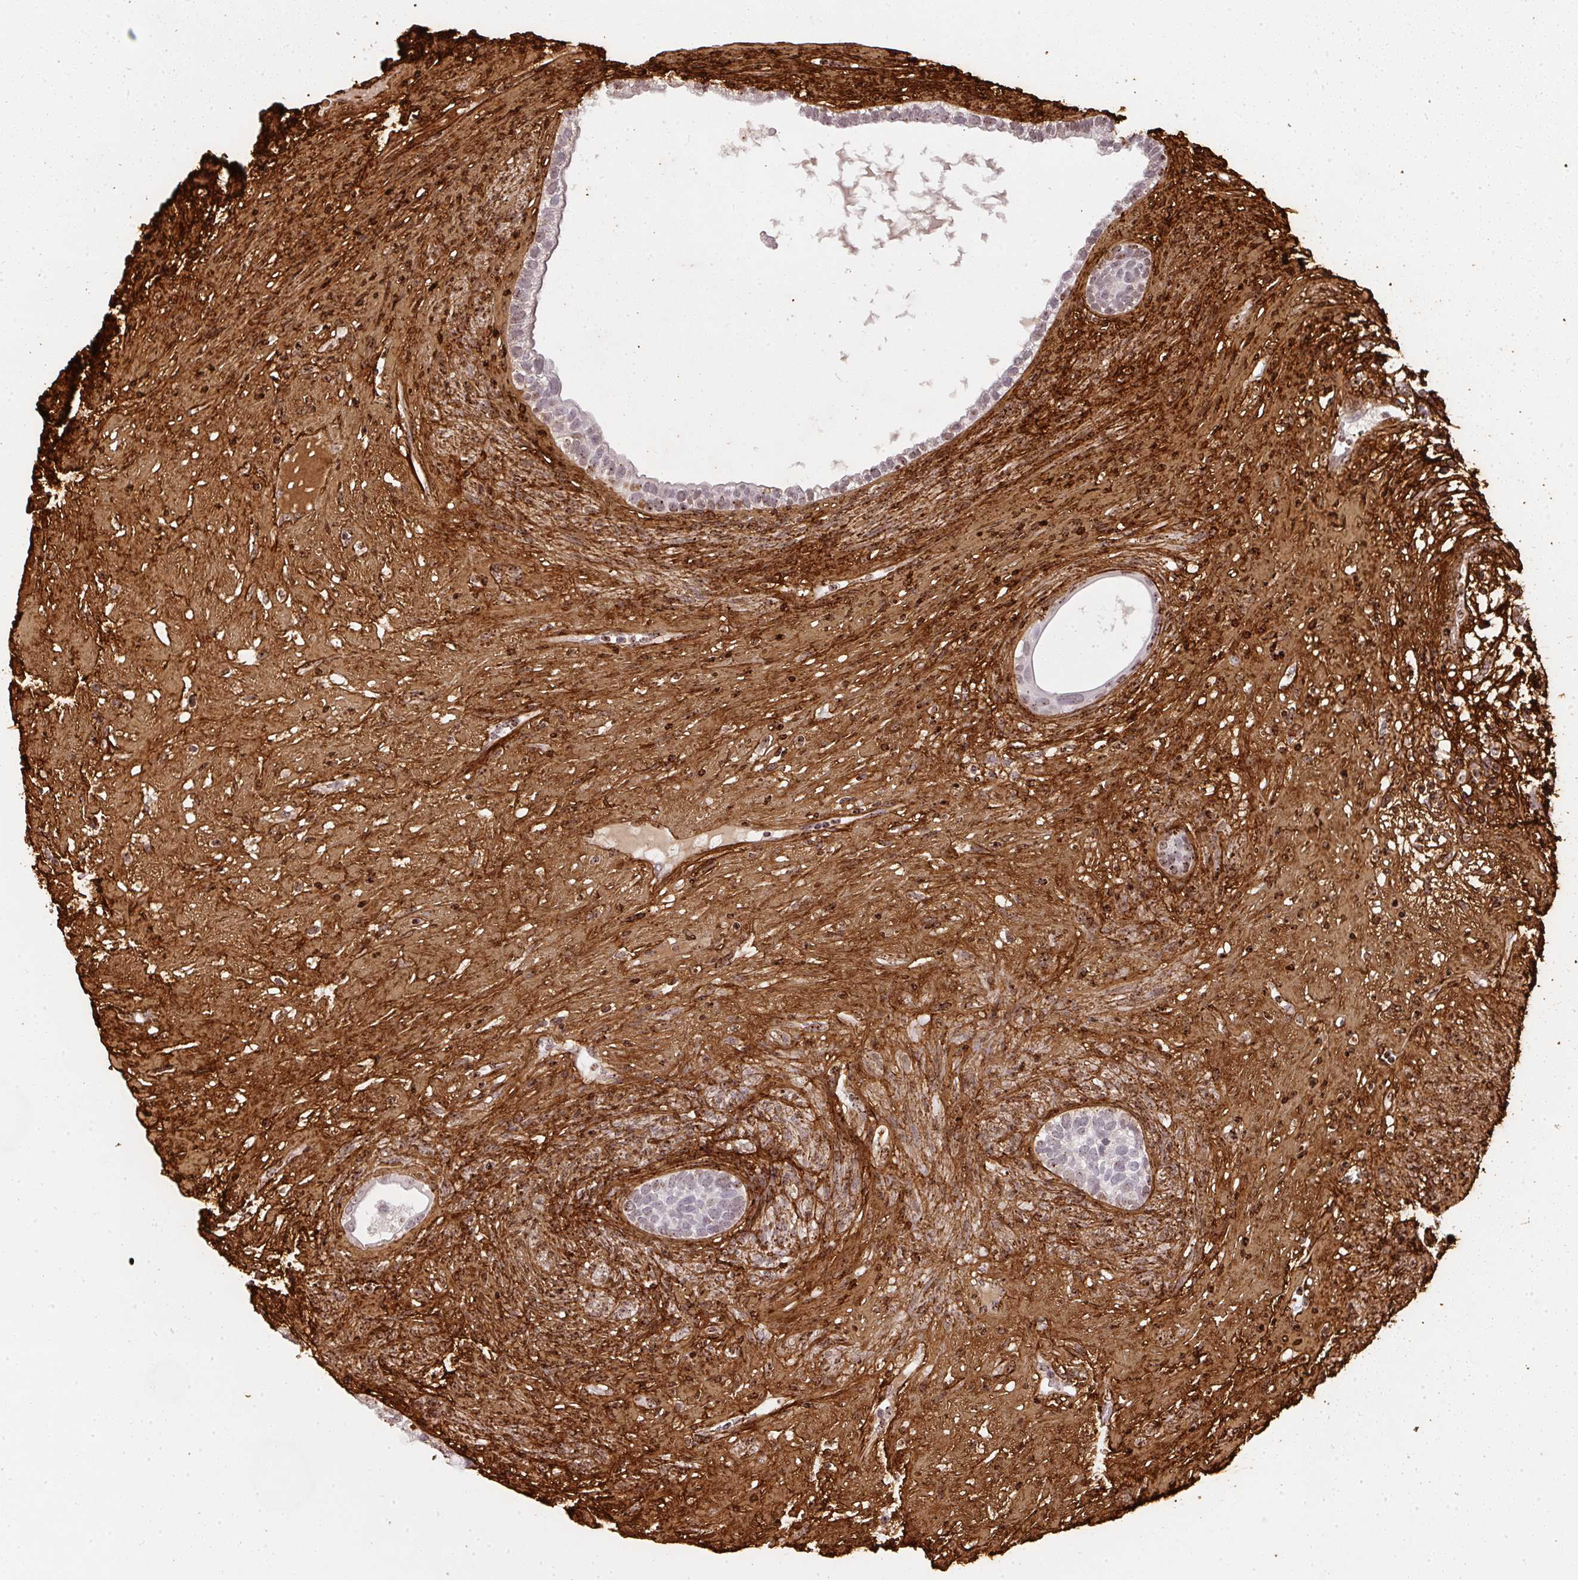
{"staining": {"intensity": "moderate", "quantity": "<25%", "location": "nuclear"}, "tissue": "testis cancer", "cell_type": "Tumor cells", "image_type": "cancer", "snomed": [{"axis": "morphology", "description": "Seminoma, NOS"}, {"axis": "morphology", "description": "Carcinoma, Embryonal, NOS"}, {"axis": "topography", "description": "Testis"}], "caption": "Moderate nuclear expression for a protein is appreciated in approximately <25% of tumor cells of testis cancer using IHC.", "gene": "COL3A1", "patient": {"sex": "male", "age": 41}}